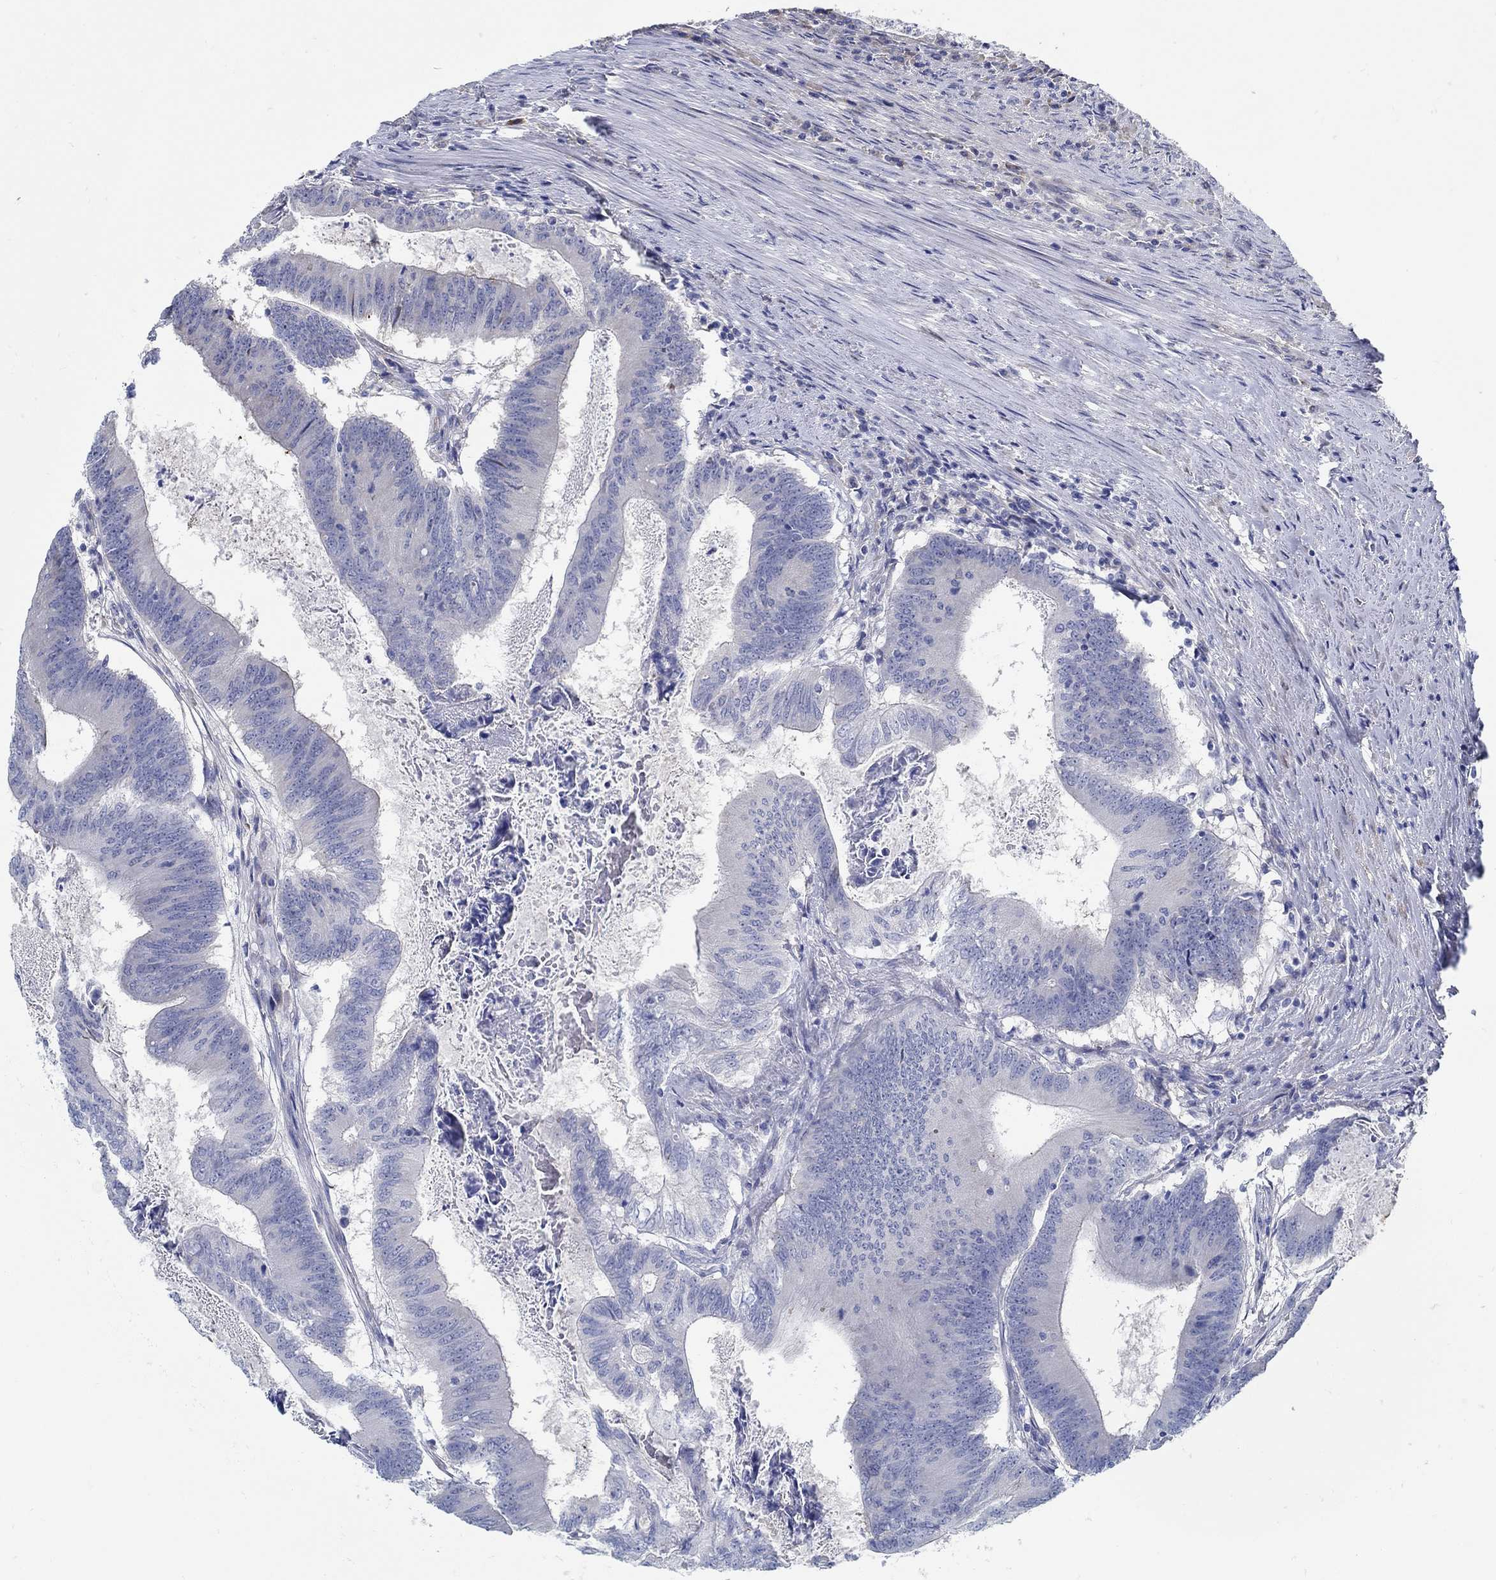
{"staining": {"intensity": "negative", "quantity": "none", "location": "none"}, "tissue": "colorectal cancer", "cell_type": "Tumor cells", "image_type": "cancer", "snomed": [{"axis": "morphology", "description": "Adenocarcinoma, NOS"}, {"axis": "topography", "description": "Colon"}], "caption": "Colorectal cancer was stained to show a protein in brown. There is no significant positivity in tumor cells. (Stains: DAB IHC with hematoxylin counter stain, Microscopy: brightfield microscopy at high magnification).", "gene": "C15orf39", "patient": {"sex": "female", "age": 70}}